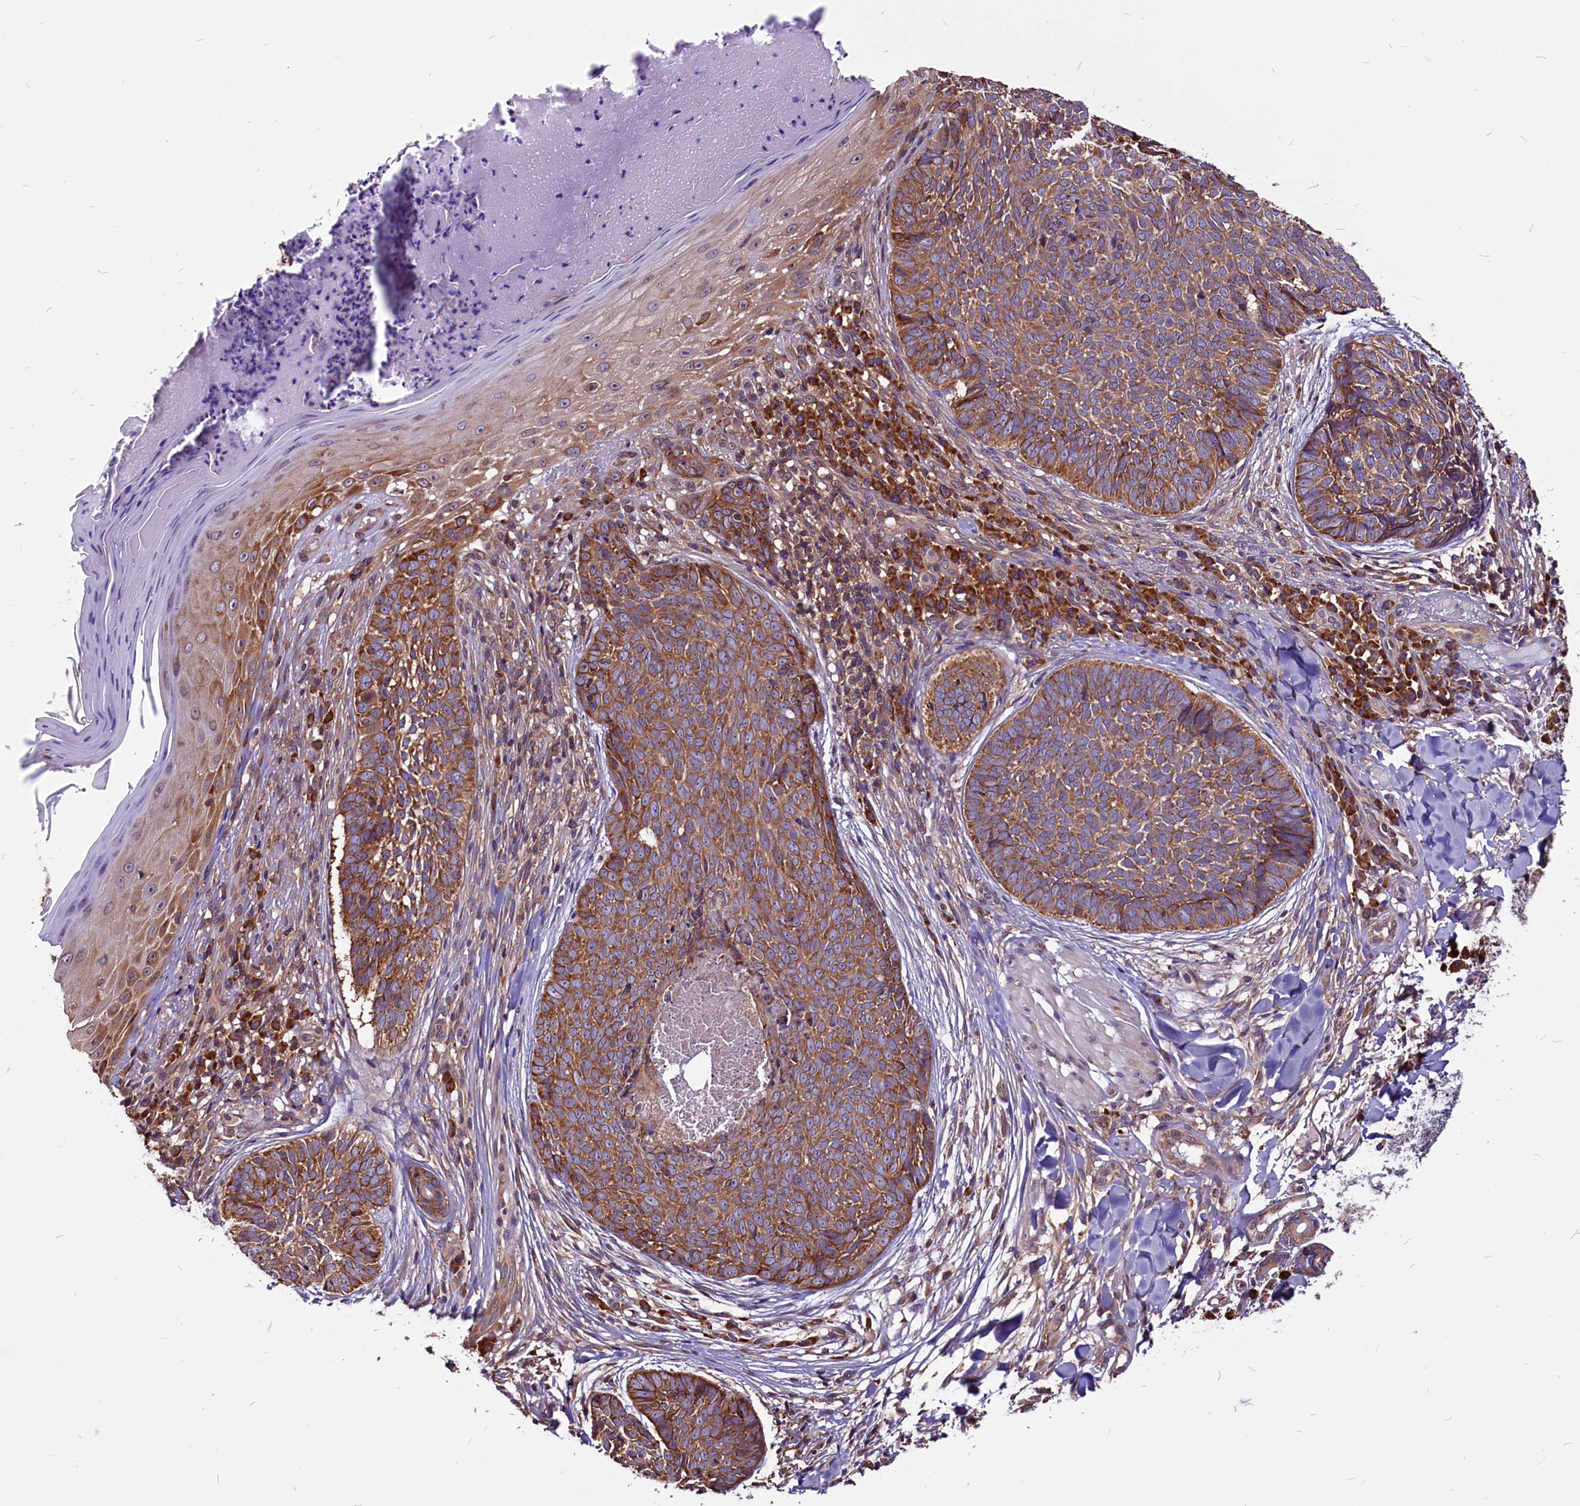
{"staining": {"intensity": "strong", "quantity": ">75%", "location": "cytoplasmic/membranous"}, "tissue": "skin cancer", "cell_type": "Tumor cells", "image_type": "cancer", "snomed": [{"axis": "morphology", "description": "Basal cell carcinoma"}, {"axis": "topography", "description": "Skin"}], "caption": "Protein staining of skin basal cell carcinoma tissue shows strong cytoplasmic/membranous expression in approximately >75% of tumor cells. The staining is performed using DAB (3,3'-diaminobenzidine) brown chromogen to label protein expression. The nuclei are counter-stained blue using hematoxylin.", "gene": "EIF3G", "patient": {"sex": "female", "age": 61}}